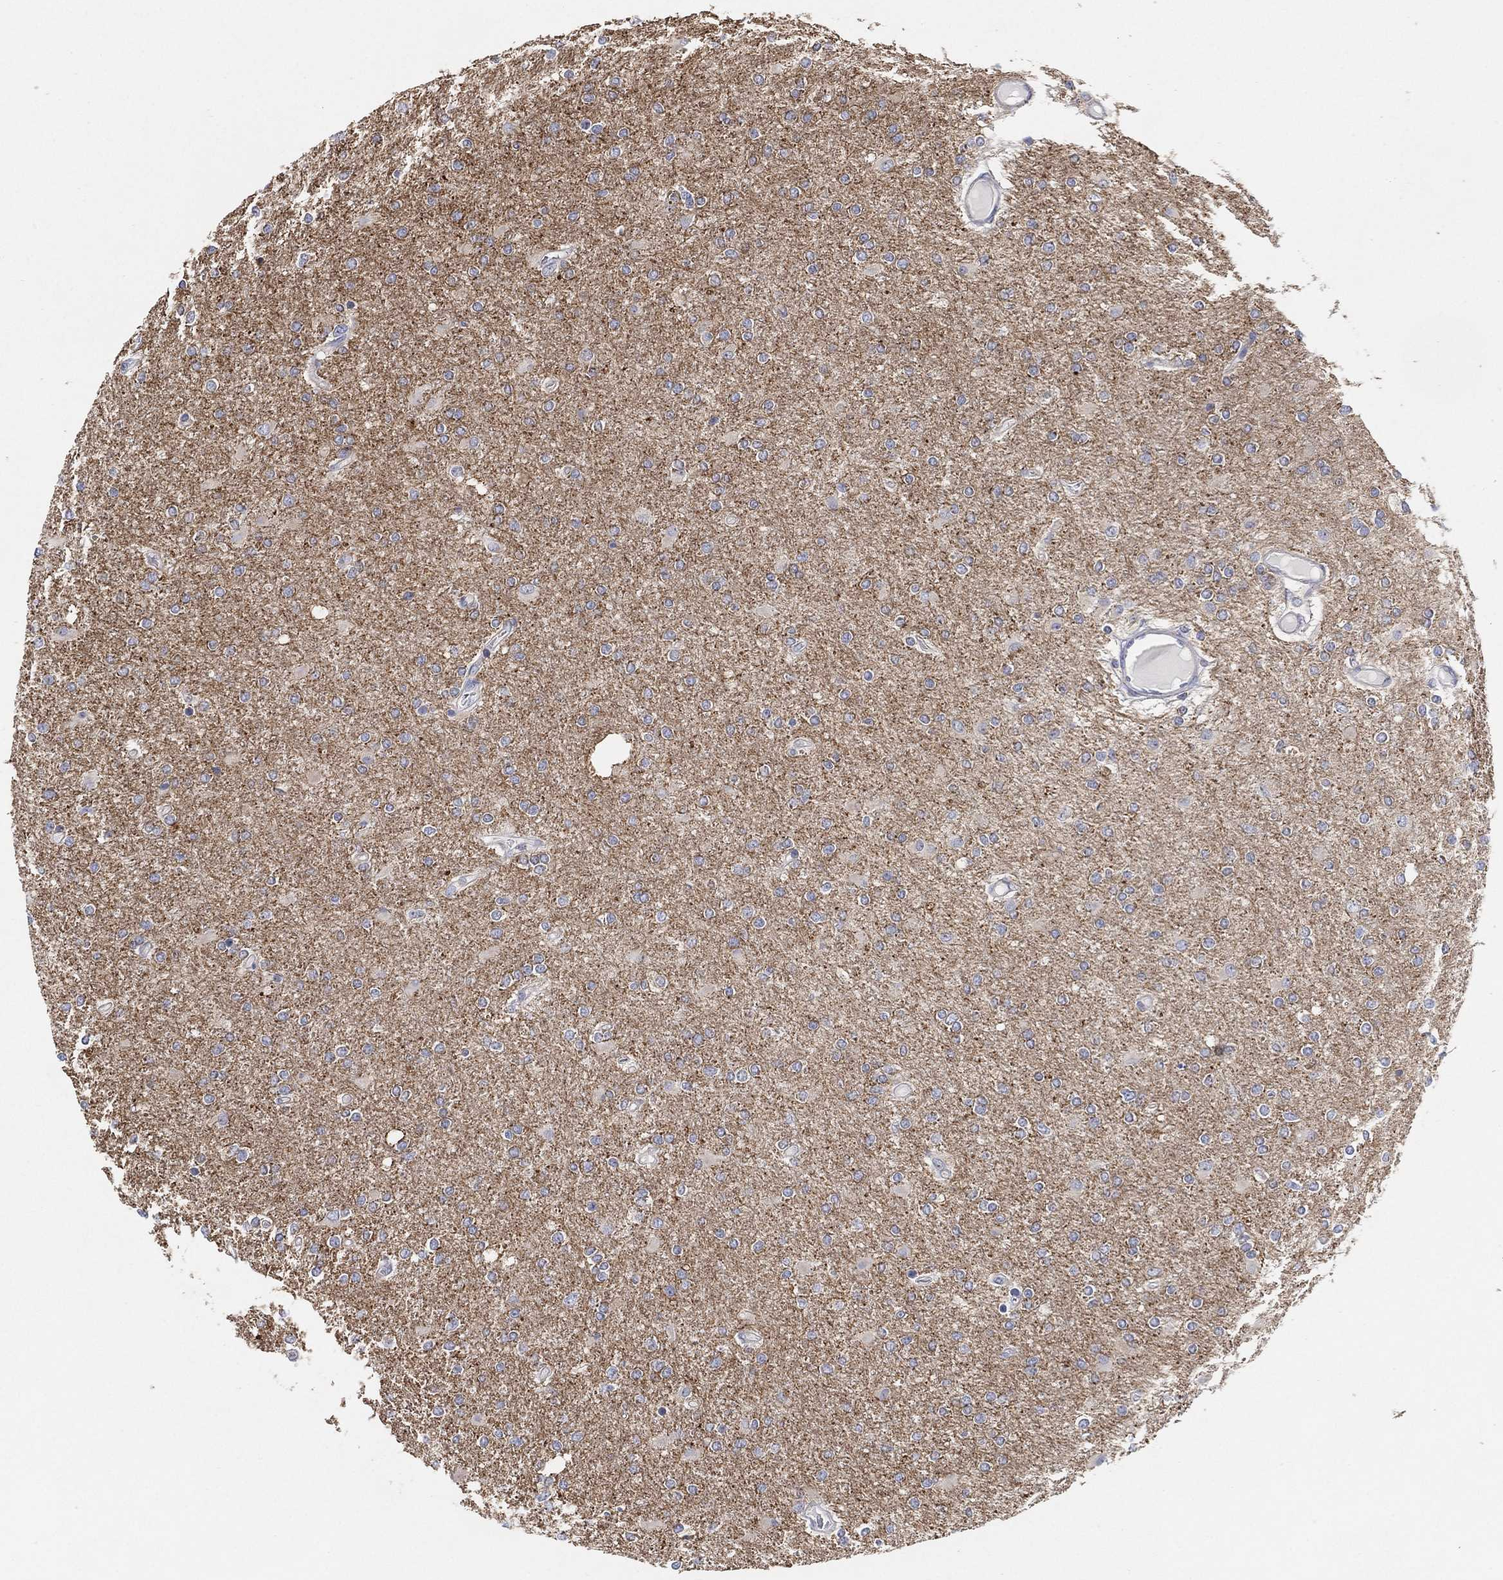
{"staining": {"intensity": "negative", "quantity": "none", "location": "none"}, "tissue": "glioma", "cell_type": "Tumor cells", "image_type": "cancer", "snomed": [{"axis": "morphology", "description": "Glioma, malignant, High grade"}, {"axis": "topography", "description": "Cerebral cortex"}], "caption": "An image of glioma stained for a protein displays no brown staining in tumor cells.", "gene": "GCAT", "patient": {"sex": "male", "age": 70}}